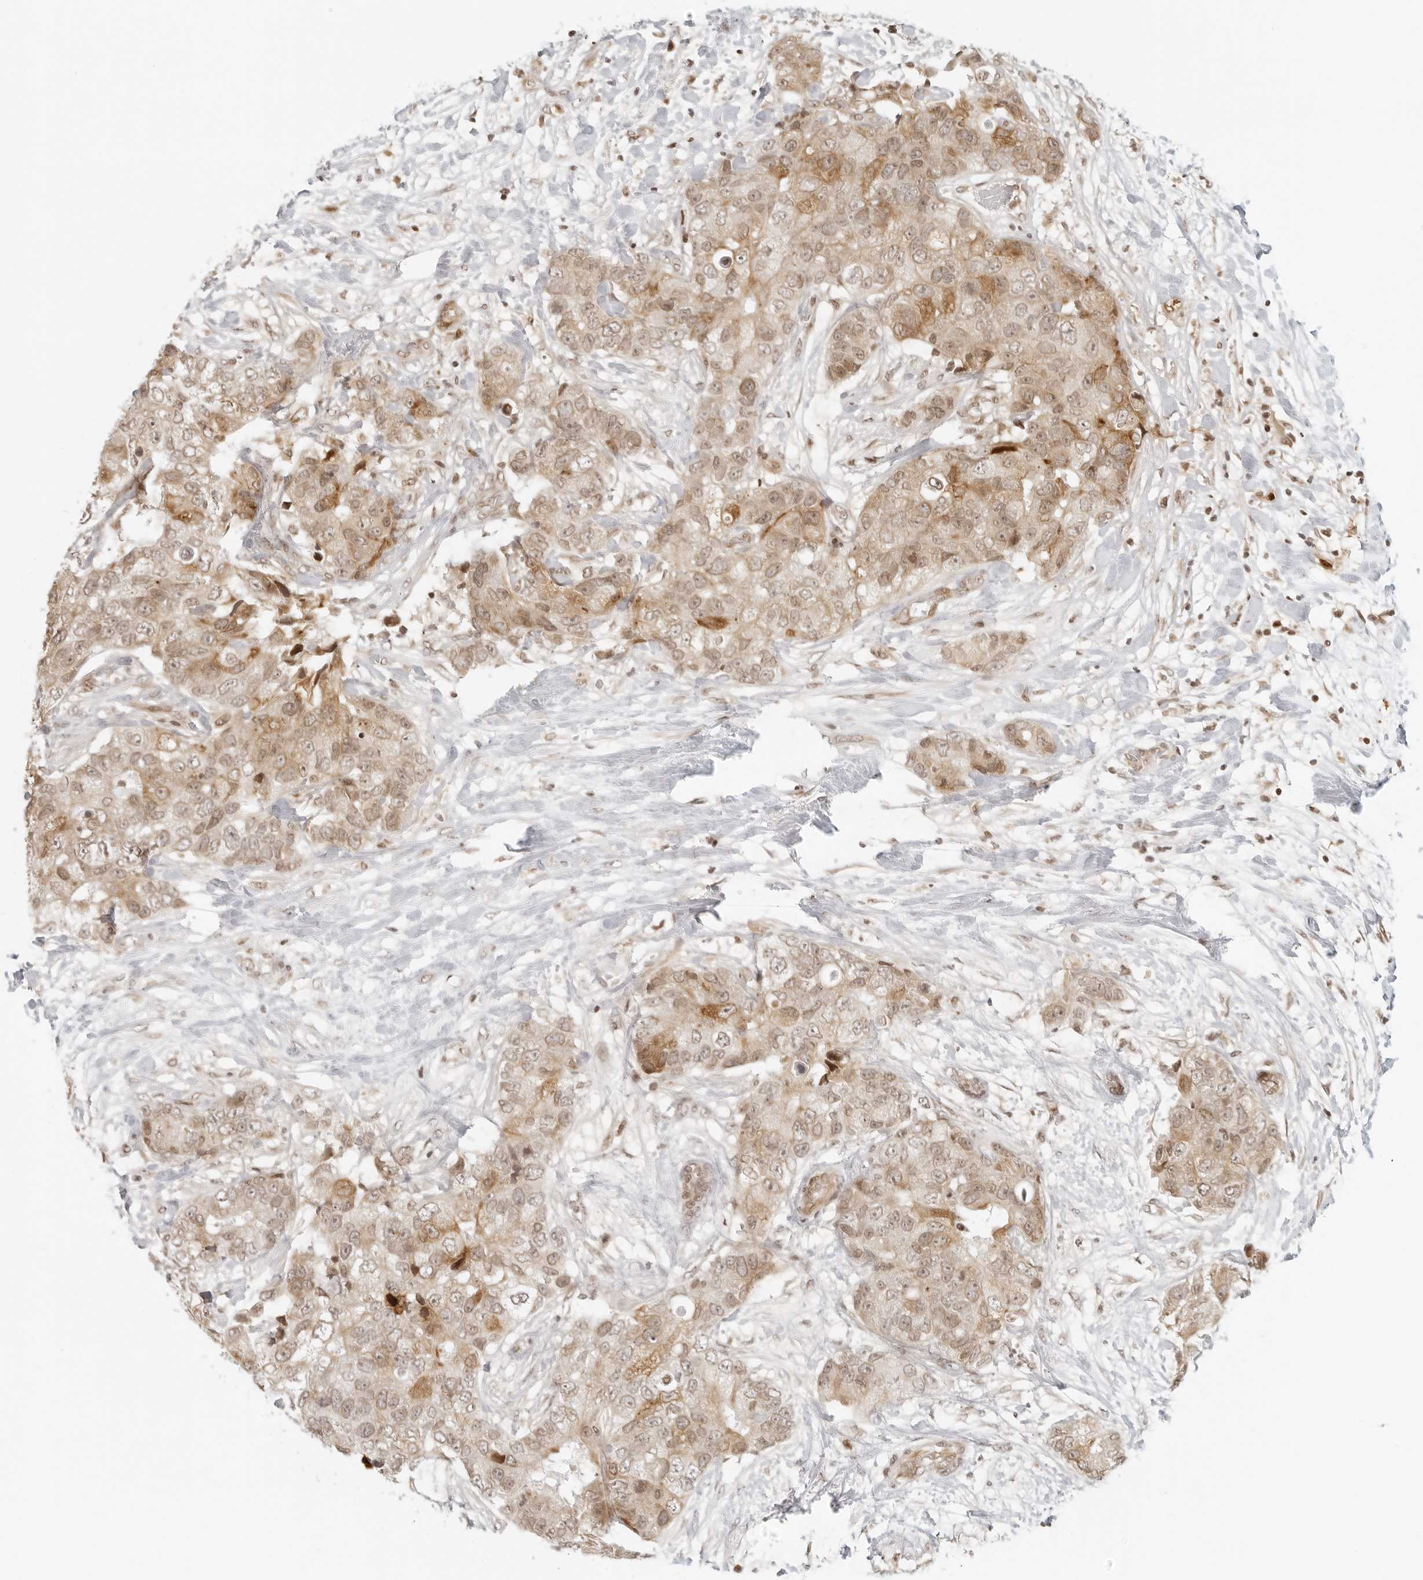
{"staining": {"intensity": "moderate", "quantity": ">75%", "location": "cytoplasmic/membranous,nuclear"}, "tissue": "breast cancer", "cell_type": "Tumor cells", "image_type": "cancer", "snomed": [{"axis": "morphology", "description": "Duct carcinoma"}, {"axis": "topography", "description": "Breast"}], "caption": "IHC (DAB (3,3'-diaminobenzidine)) staining of breast invasive ductal carcinoma shows moderate cytoplasmic/membranous and nuclear protein staining in approximately >75% of tumor cells. (Stains: DAB in brown, nuclei in blue, Microscopy: brightfield microscopy at high magnification).", "gene": "ZNF407", "patient": {"sex": "female", "age": 62}}